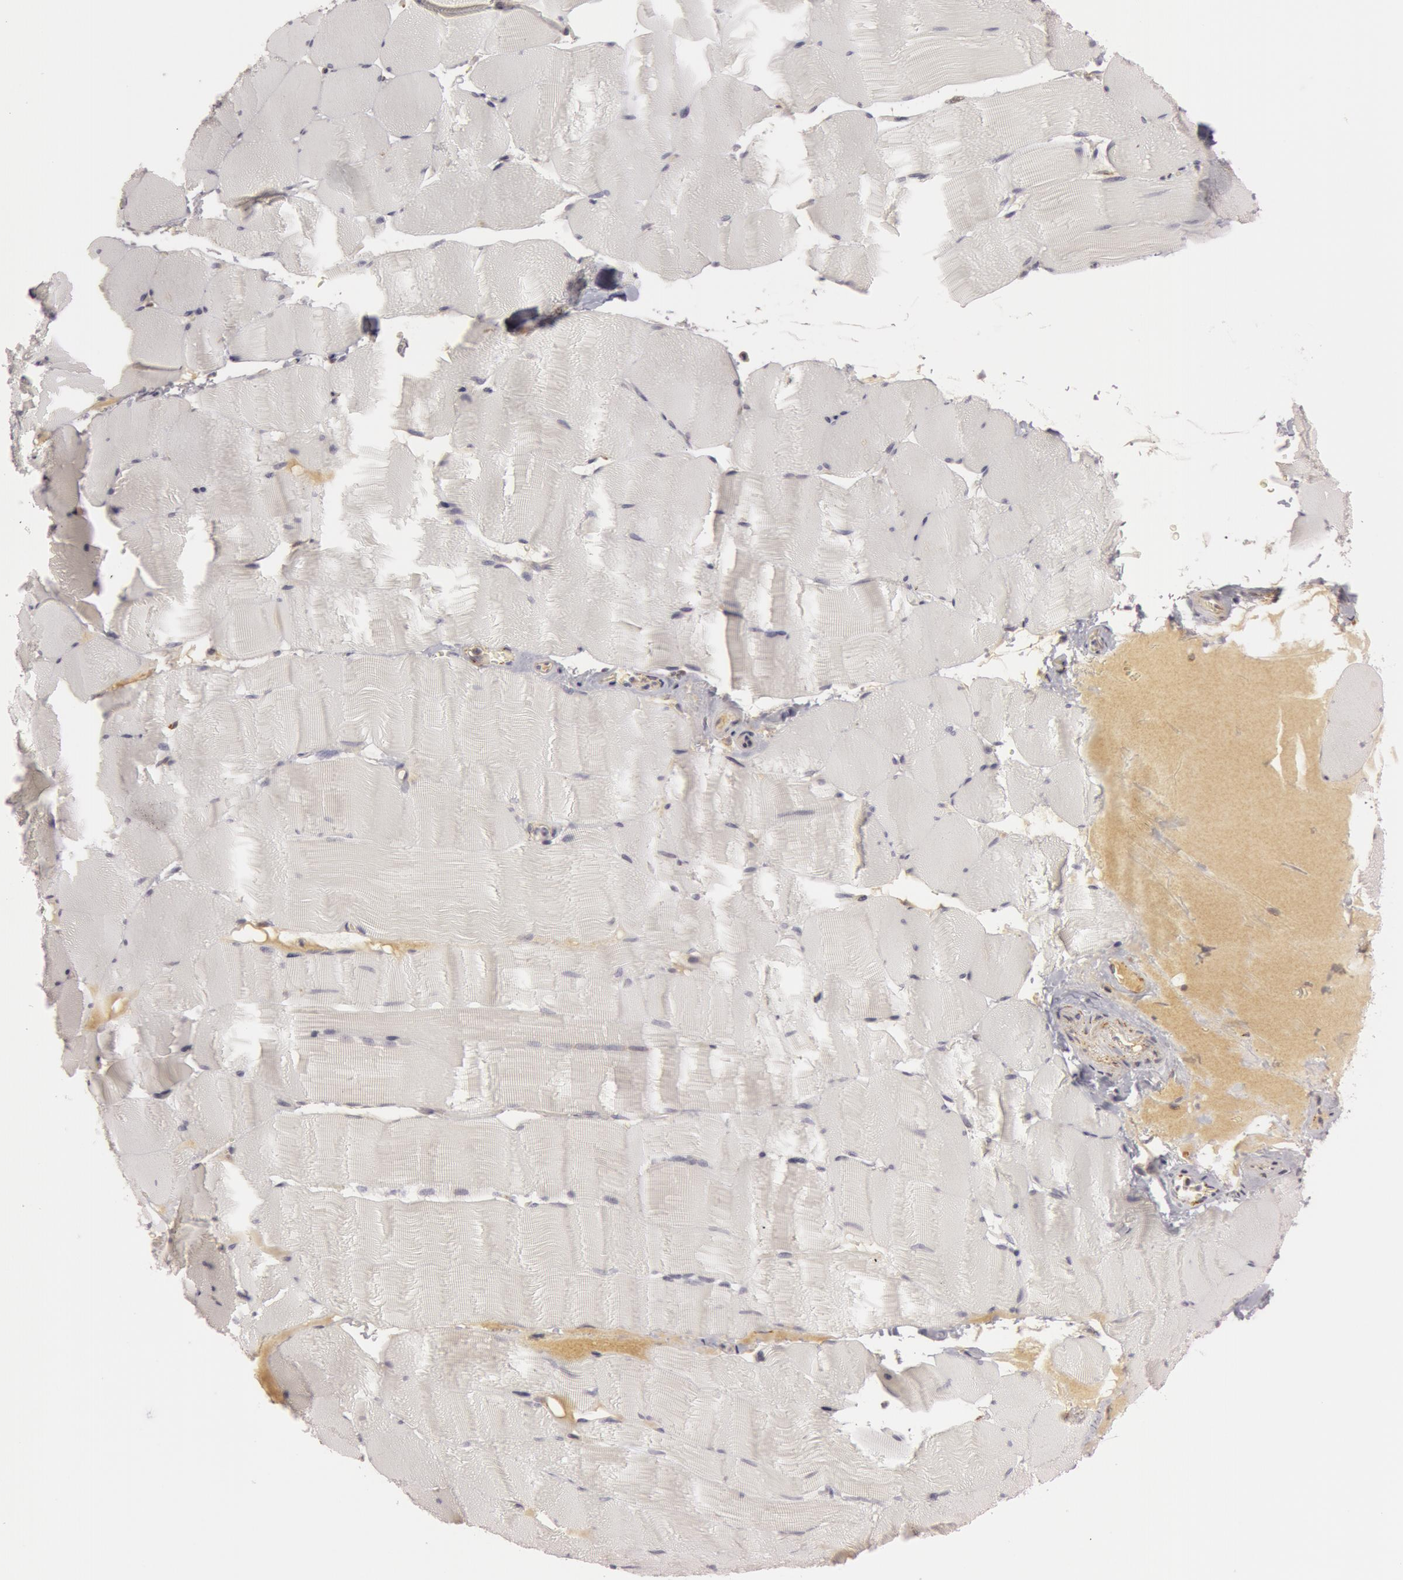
{"staining": {"intensity": "negative", "quantity": "none", "location": "none"}, "tissue": "skeletal muscle", "cell_type": "Myocytes", "image_type": "normal", "snomed": [{"axis": "morphology", "description": "Normal tissue, NOS"}, {"axis": "topography", "description": "Skeletal muscle"}], "caption": "This is an immunohistochemistry image of normal human skeletal muscle. There is no expression in myocytes.", "gene": "C7", "patient": {"sex": "male", "age": 62}}